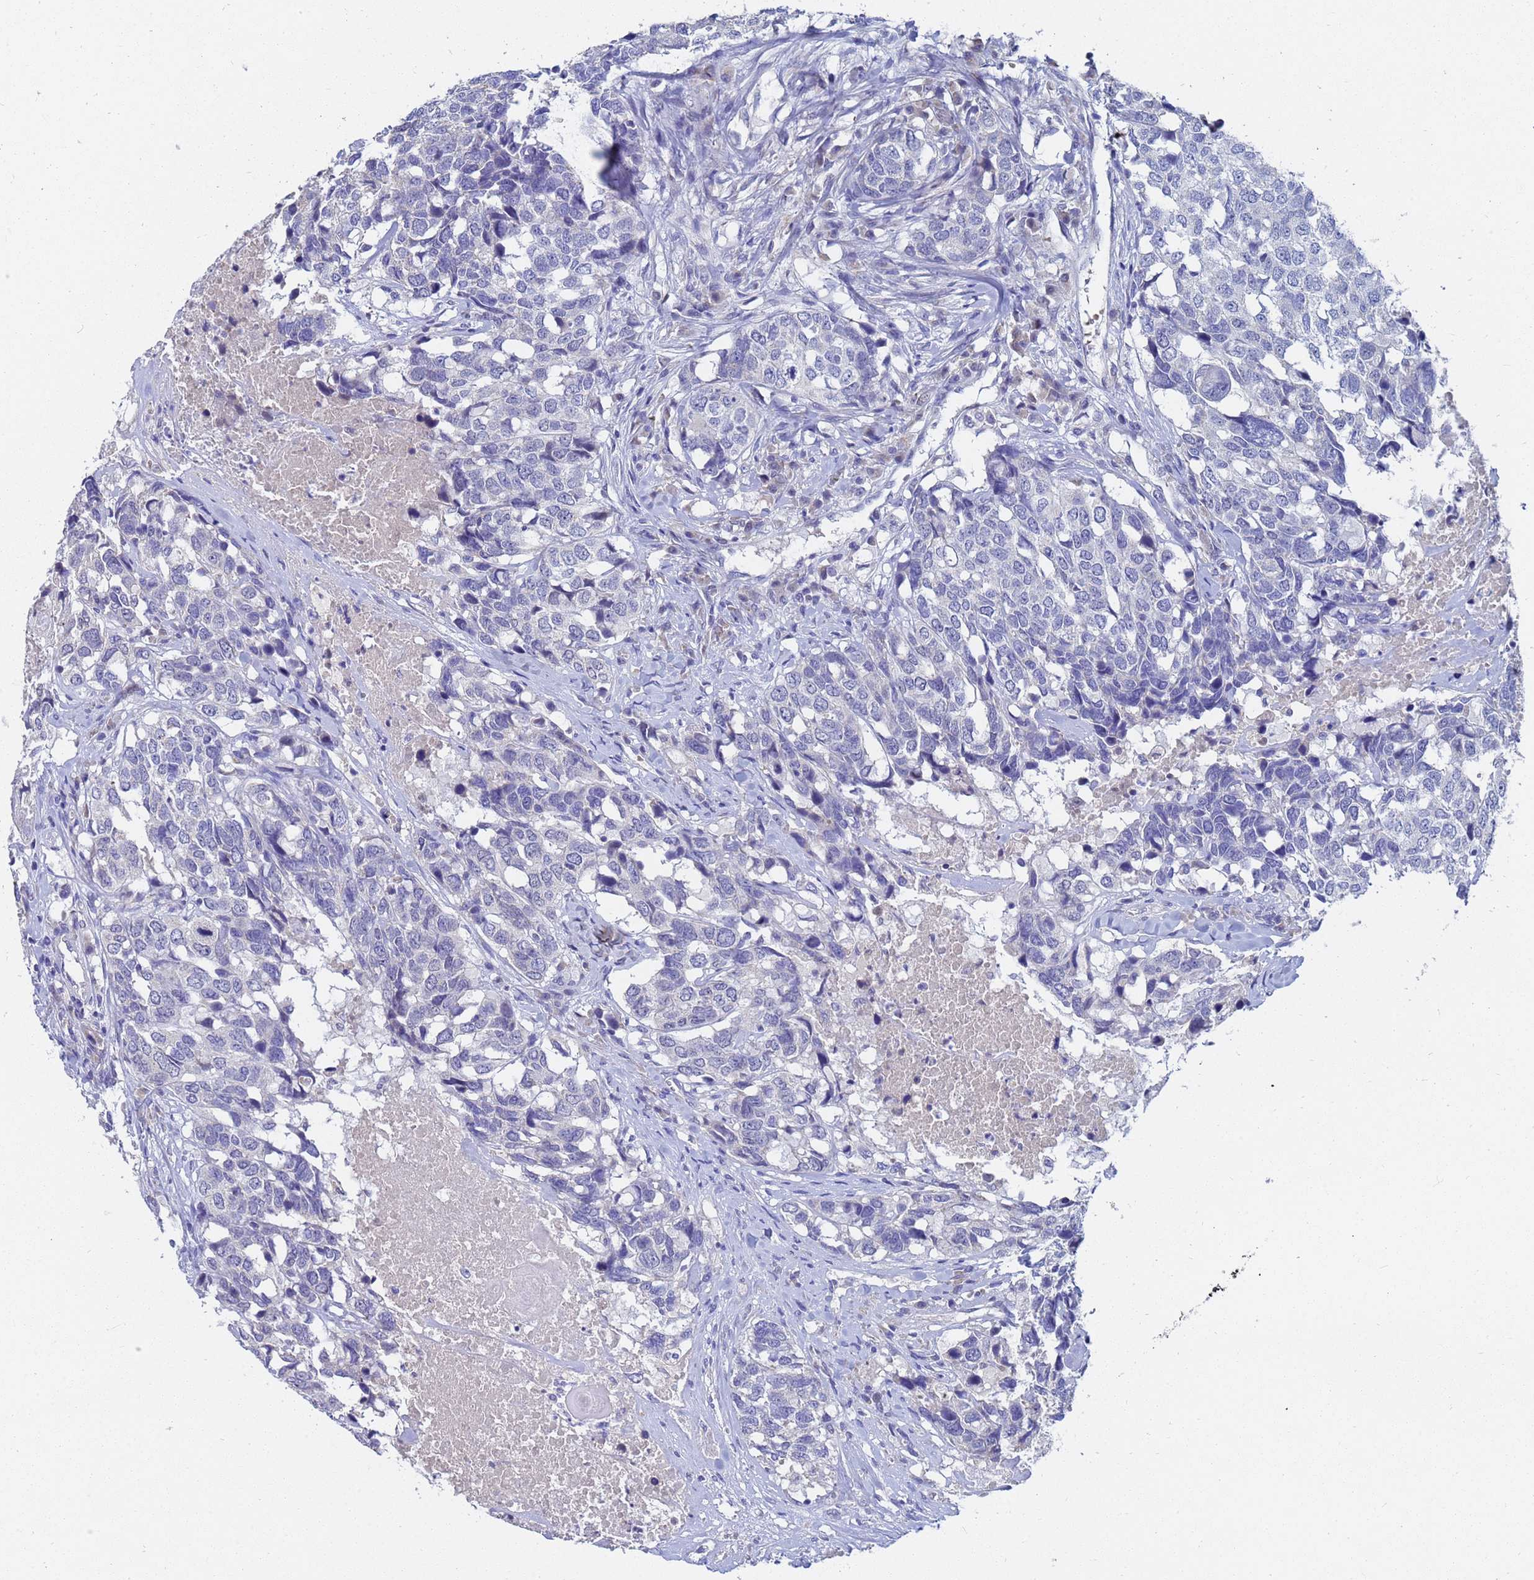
{"staining": {"intensity": "negative", "quantity": "none", "location": "none"}, "tissue": "head and neck cancer", "cell_type": "Tumor cells", "image_type": "cancer", "snomed": [{"axis": "morphology", "description": "Squamous cell carcinoma, NOS"}, {"axis": "topography", "description": "Head-Neck"}], "caption": "An image of human squamous cell carcinoma (head and neck) is negative for staining in tumor cells.", "gene": "IHO1", "patient": {"sex": "male", "age": 66}}